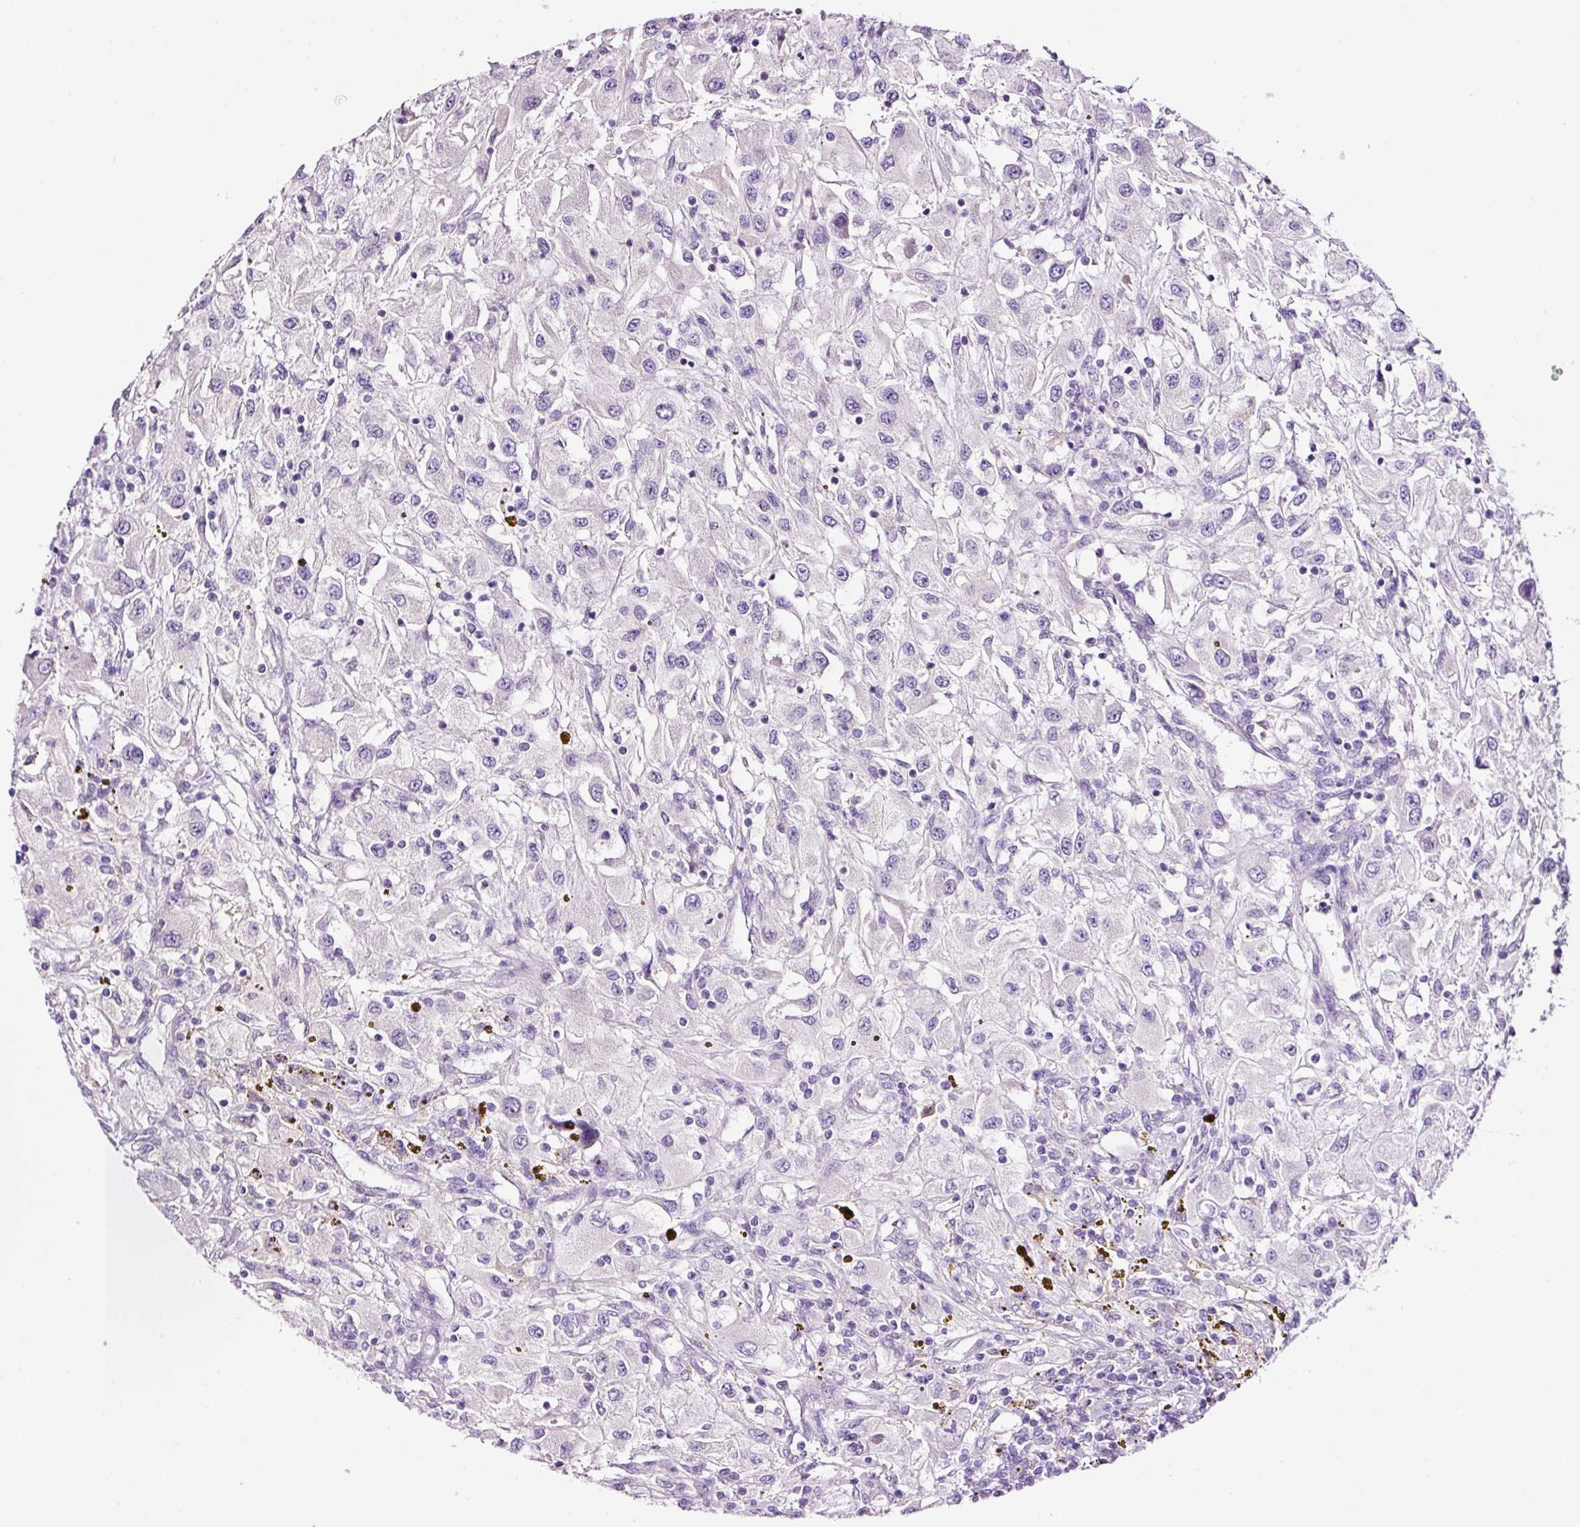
{"staining": {"intensity": "negative", "quantity": "none", "location": "none"}, "tissue": "renal cancer", "cell_type": "Tumor cells", "image_type": "cancer", "snomed": [{"axis": "morphology", "description": "Adenocarcinoma, NOS"}, {"axis": "topography", "description": "Kidney"}], "caption": "Renal adenocarcinoma stained for a protein using IHC displays no positivity tumor cells.", "gene": "PAM", "patient": {"sex": "female", "age": 67}}